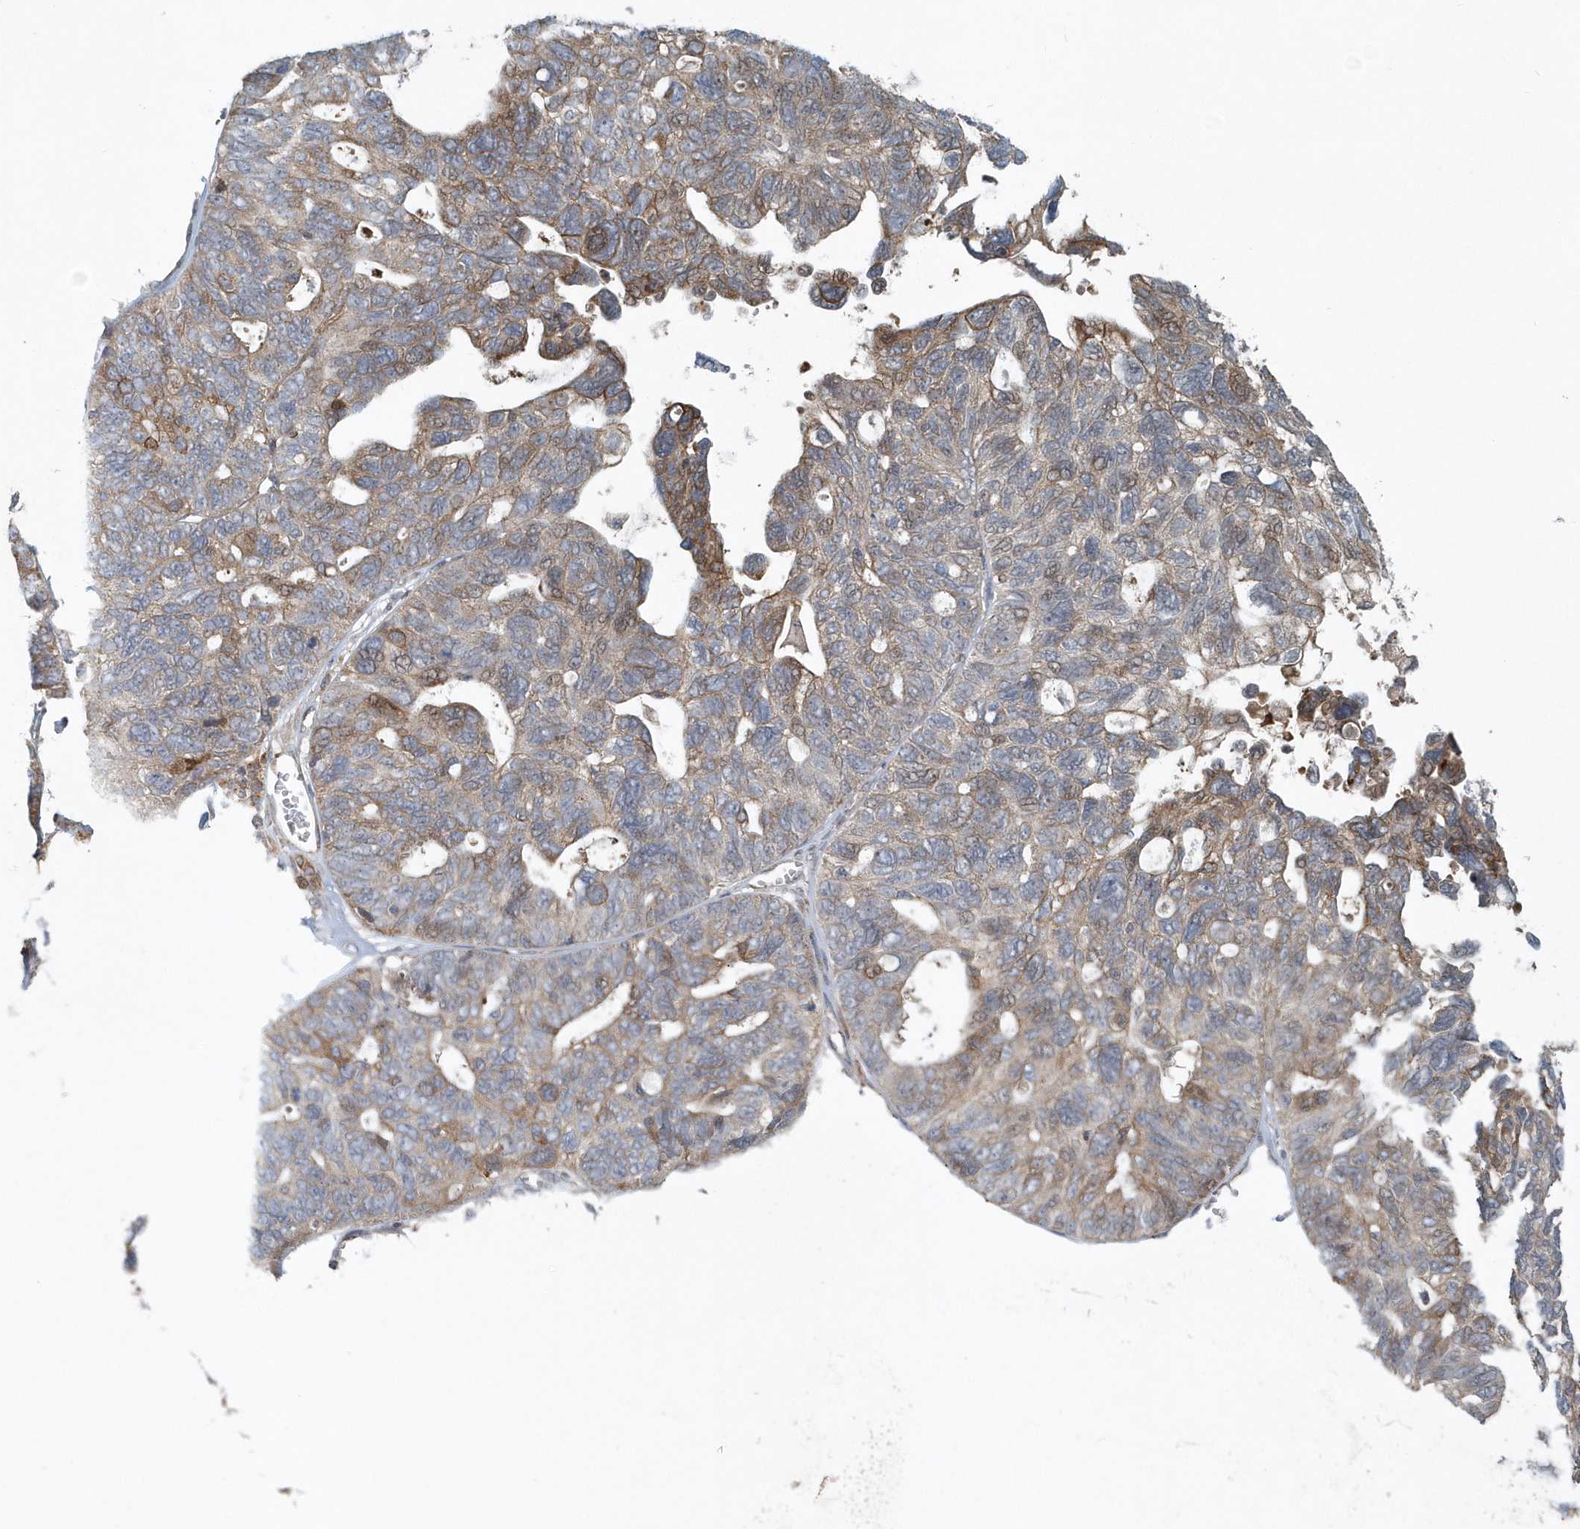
{"staining": {"intensity": "weak", "quantity": "25%-75%", "location": "cytoplasmic/membranous"}, "tissue": "ovarian cancer", "cell_type": "Tumor cells", "image_type": "cancer", "snomed": [{"axis": "morphology", "description": "Cystadenocarcinoma, serous, NOS"}, {"axis": "topography", "description": "Ovary"}], "caption": "This is a micrograph of IHC staining of ovarian serous cystadenocarcinoma, which shows weak expression in the cytoplasmic/membranous of tumor cells.", "gene": "MMUT", "patient": {"sex": "female", "age": 79}}